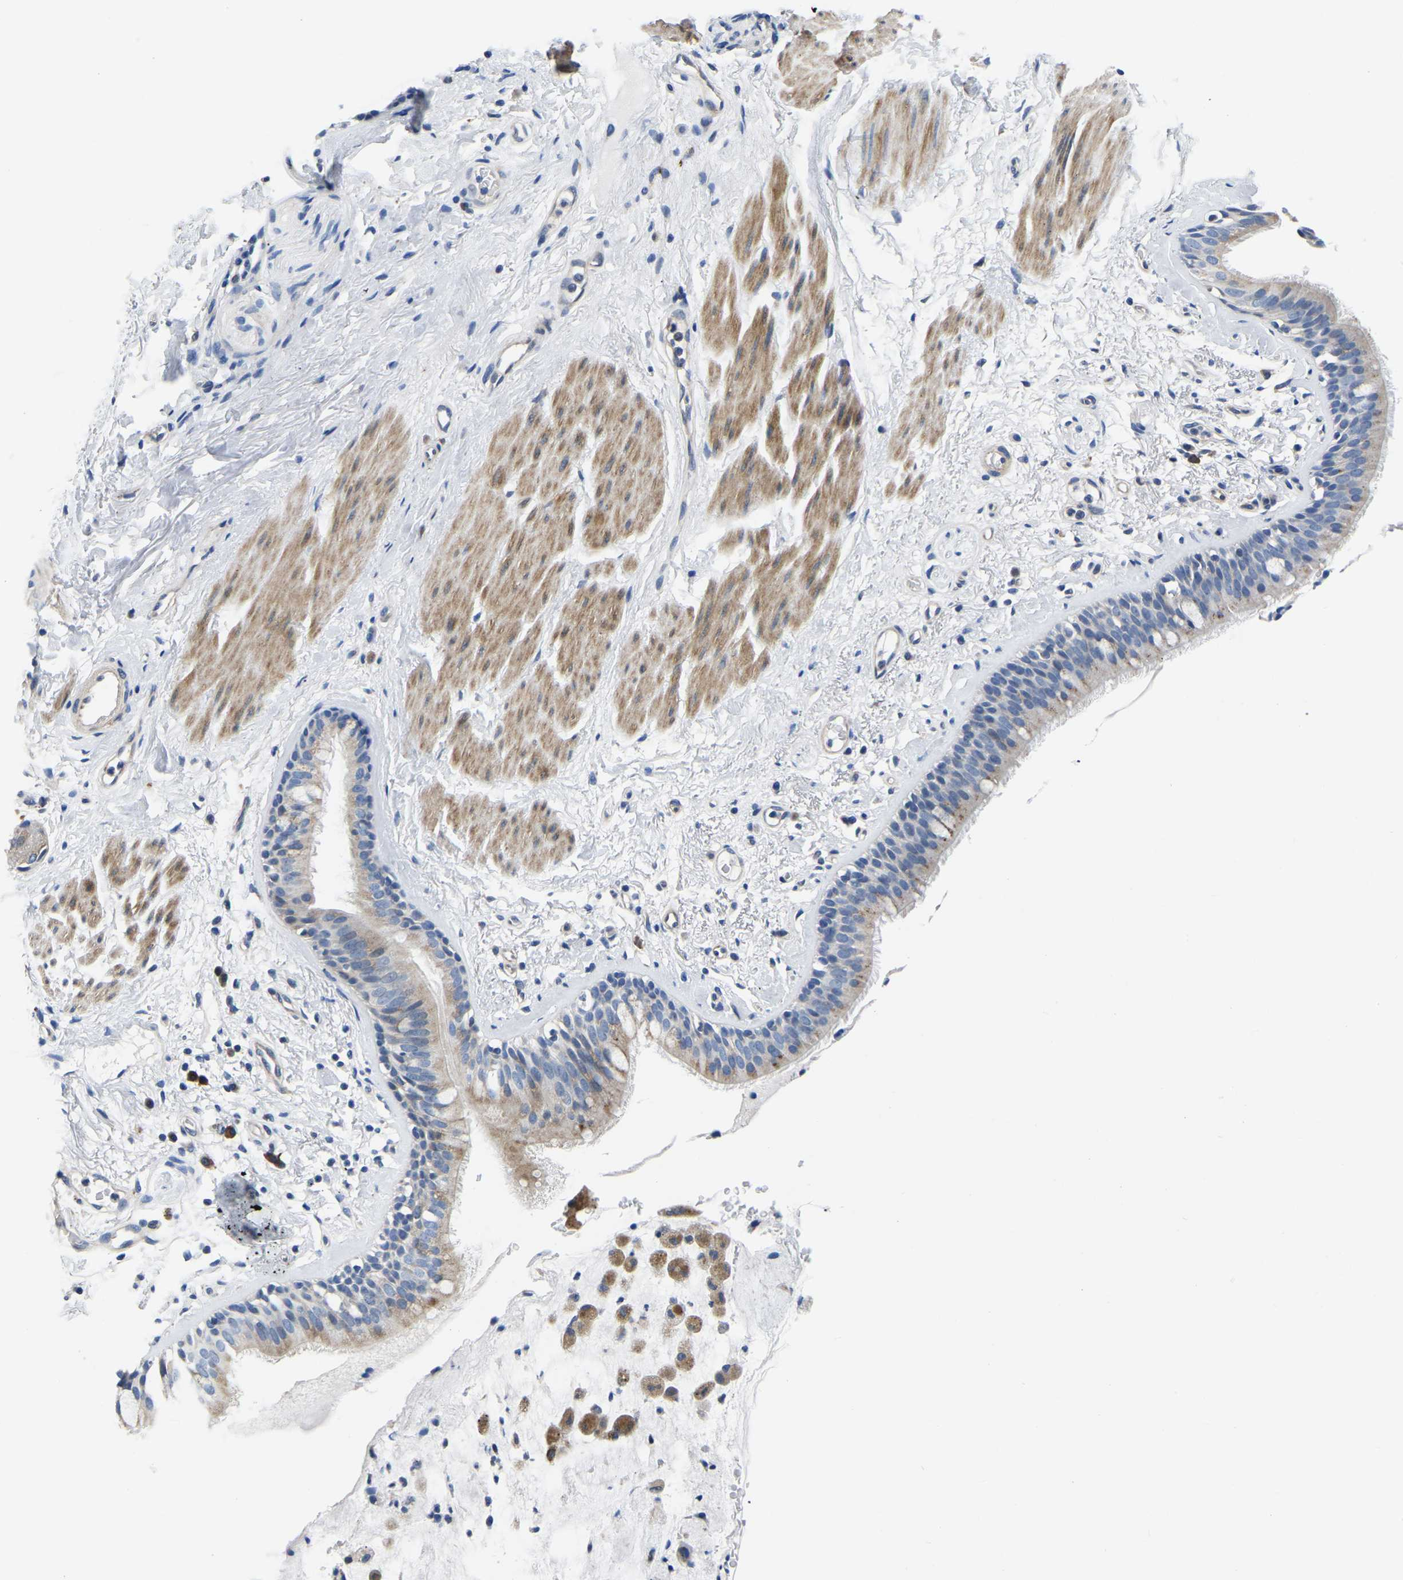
{"staining": {"intensity": "weak", "quantity": "<25%", "location": "cytoplasmic/membranous"}, "tissue": "bronchus", "cell_type": "Respiratory epithelial cells", "image_type": "normal", "snomed": [{"axis": "morphology", "description": "Normal tissue, NOS"}, {"axis": "topography", "description": "Cartilage tissue"}], "caption": "Immunohistochemistry (IHC) of normal bronchus reveals no staining in respiratory epithelial cells.", "gene": "PDLIM7", "patient": {"sex": "female", "age": 63}}